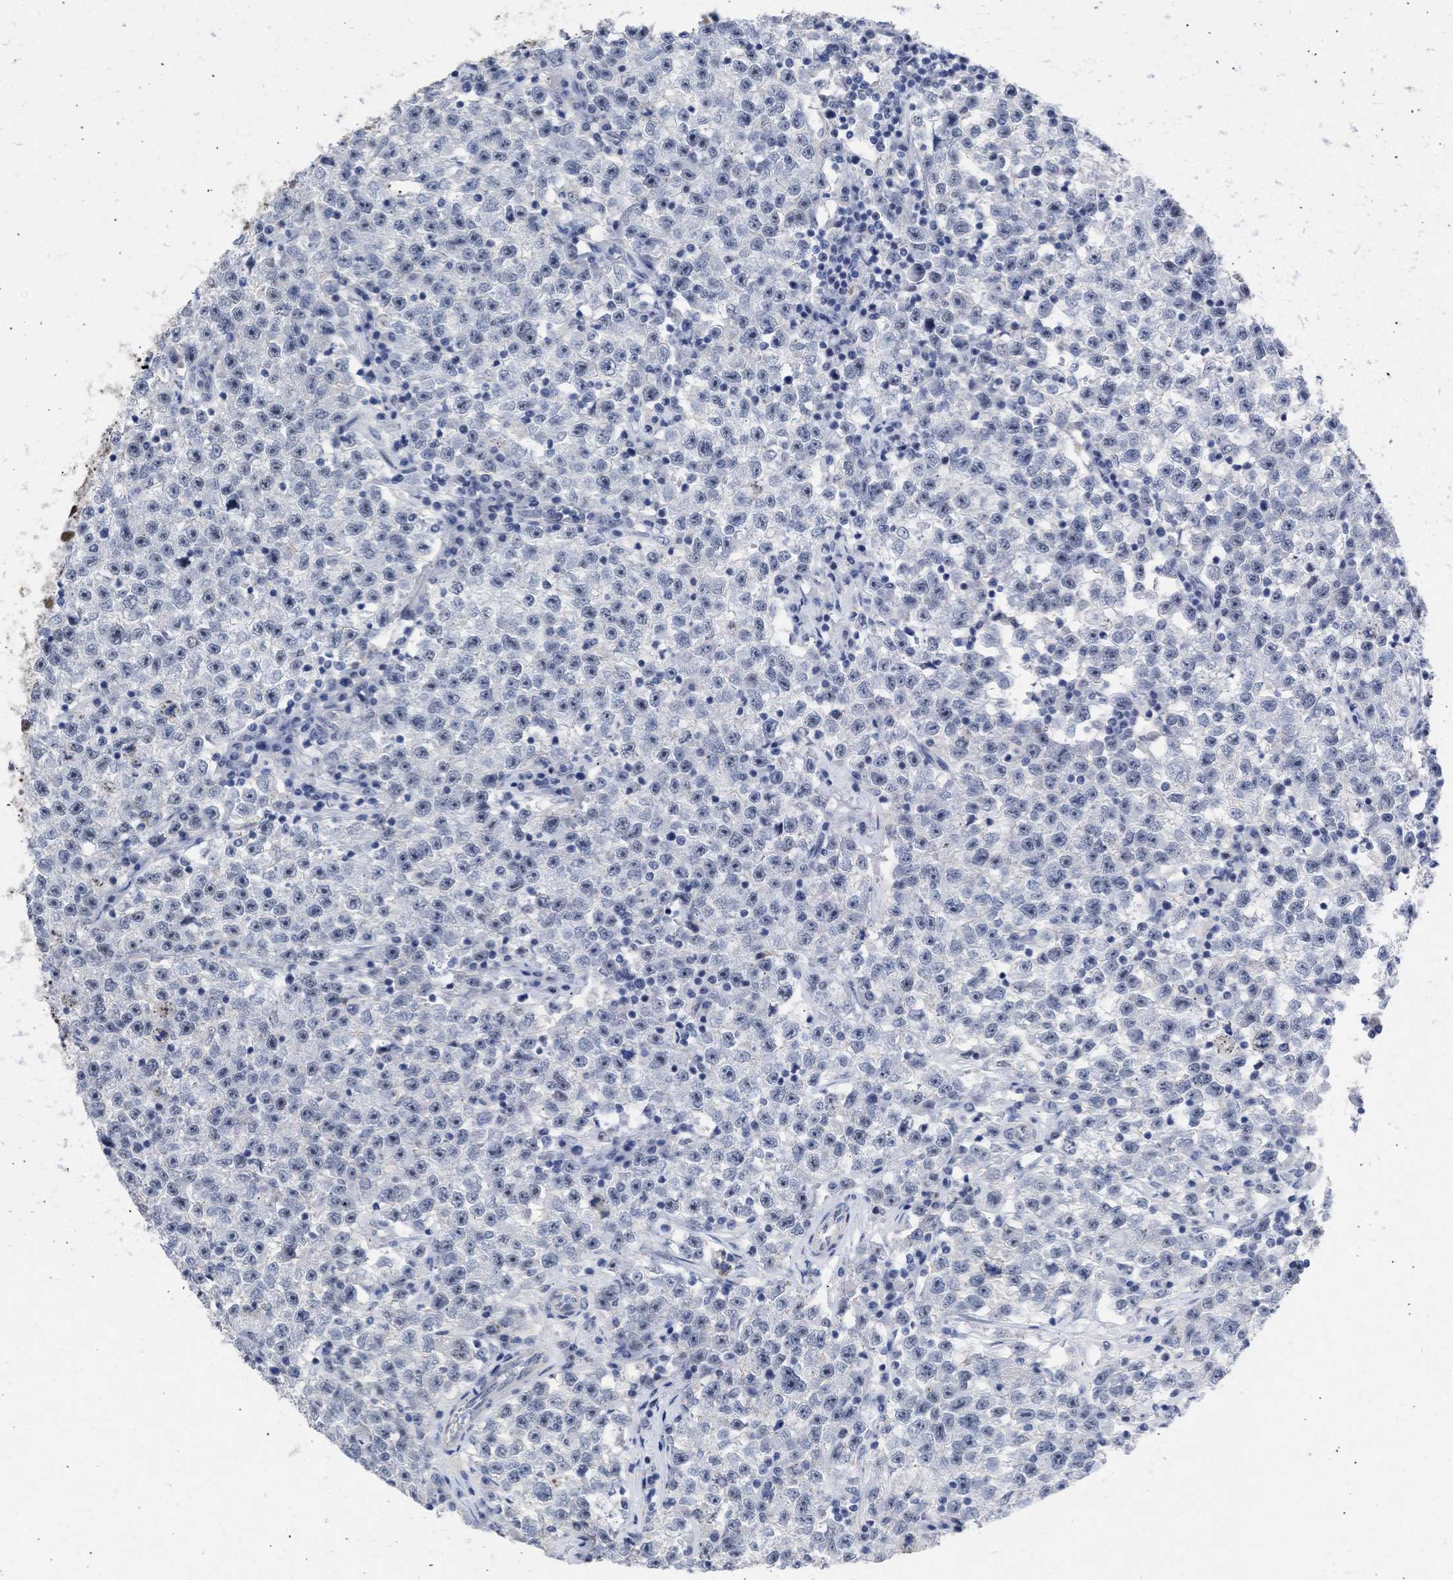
{"staining": {"intensity": "negative", "quantity": "none", "location": "none"}, "tissue": "testis cancer", "cell_type": "Tumor cells", "image_type": "cancer", "snomed": [{"axis": "morphology", "description": "Seminoma, NOS"}, {"axis": "topography", "description": "Testis"}], "caption": "This is a micrograph of immunohistochemistry (IHC) staining of testis cancer (seminoma), which shows no expression in tumor cells. Nuclei are stained in blue.", "gene": "DDX41", "patient": {"sex": "male", "age": 22}}